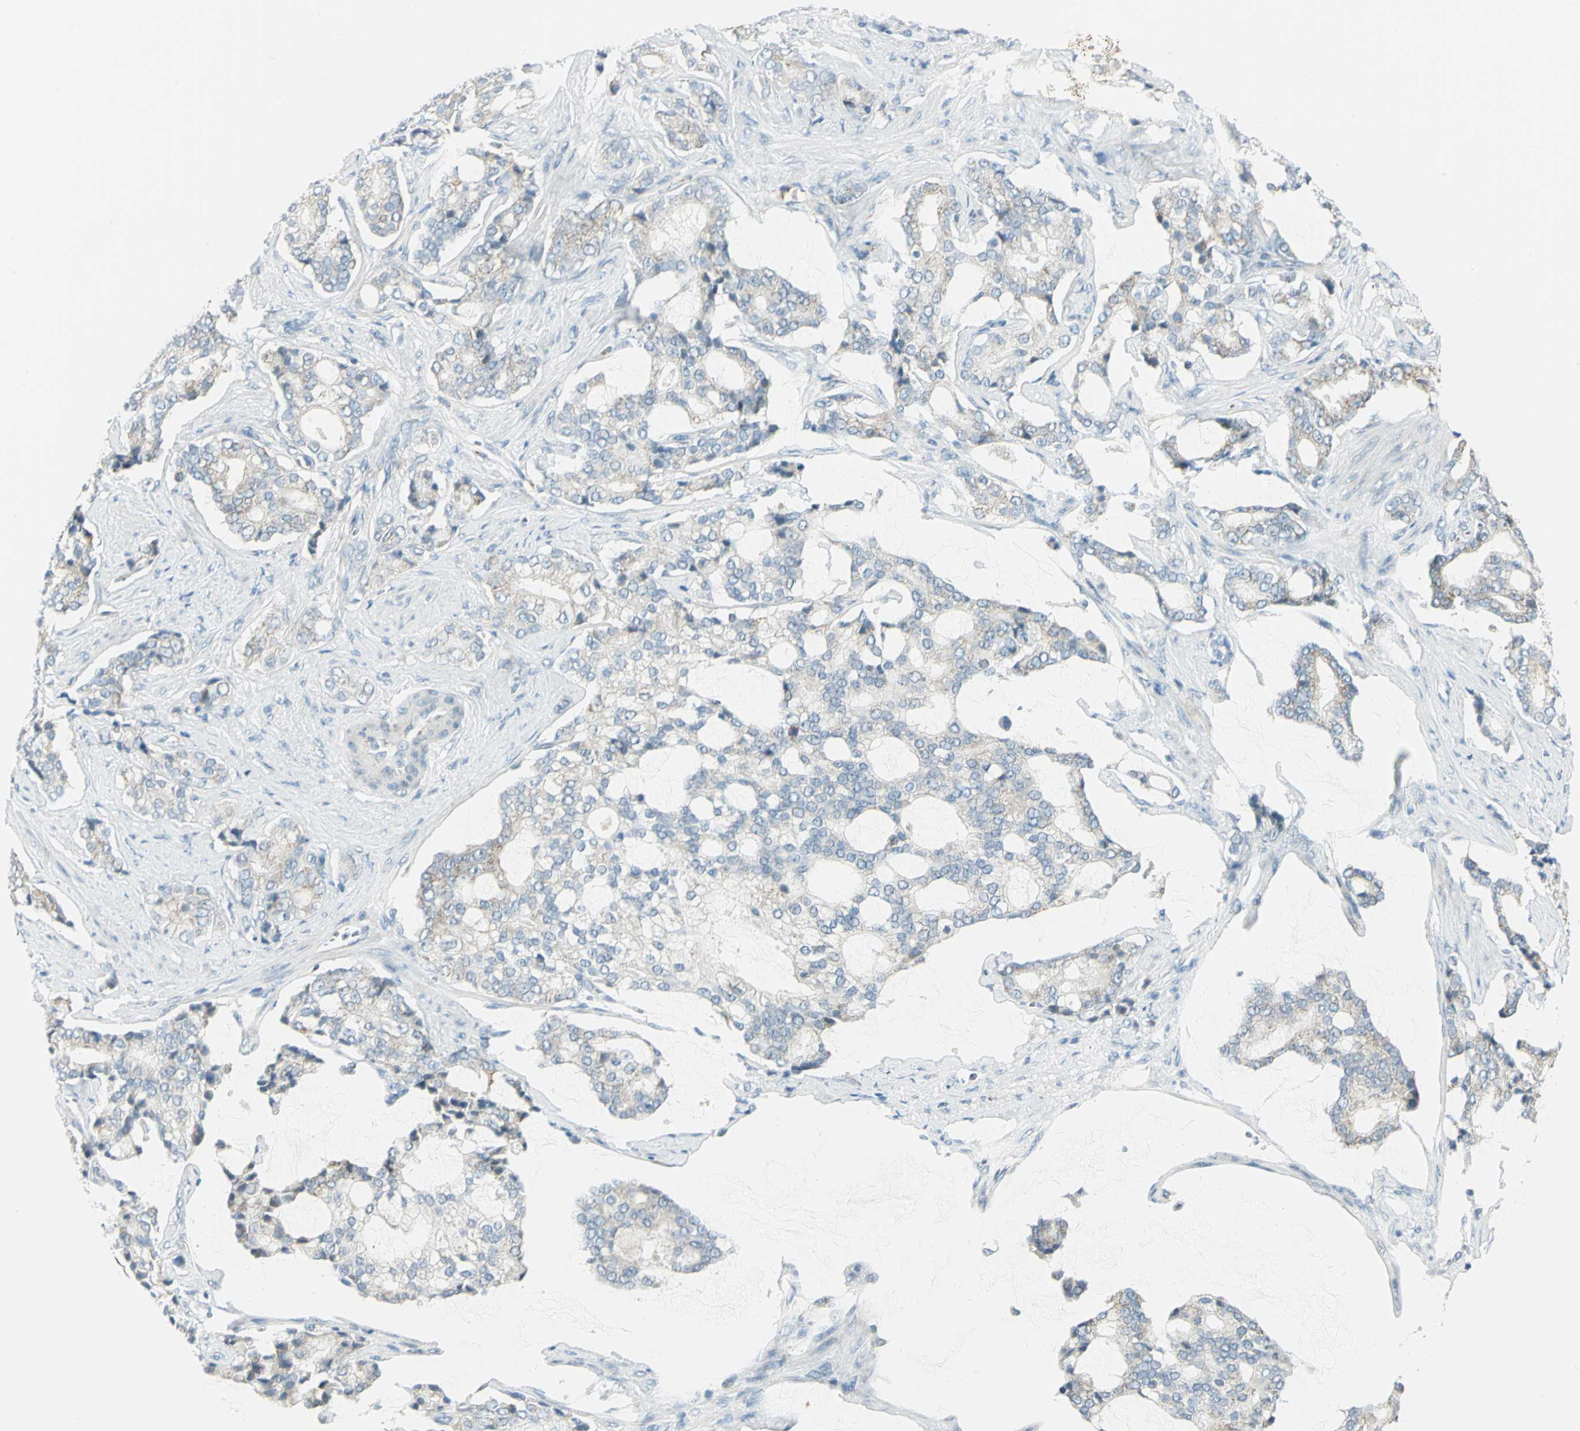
{"staining": {"intensity": "weak", "quantity": "<25%", "location": "cytoplasmic/membranous"}, "tissue": "prostate cancer", "cell_type": "Tumor cells", "image_type": "cancer", "snomed": [{"axis": "morphology", "description": "Adenocarcinoma, Low grade"}, {"axis": "topography", "description": "Prostate"}], "caption": "DAB (3,3'-diaminobenzidine) immunohistochemical staining of human prostate cancer exhibits no significant expression in tumor cells.", "gene": "ACADM", "patient": {"sex": "male", "age": 58}}